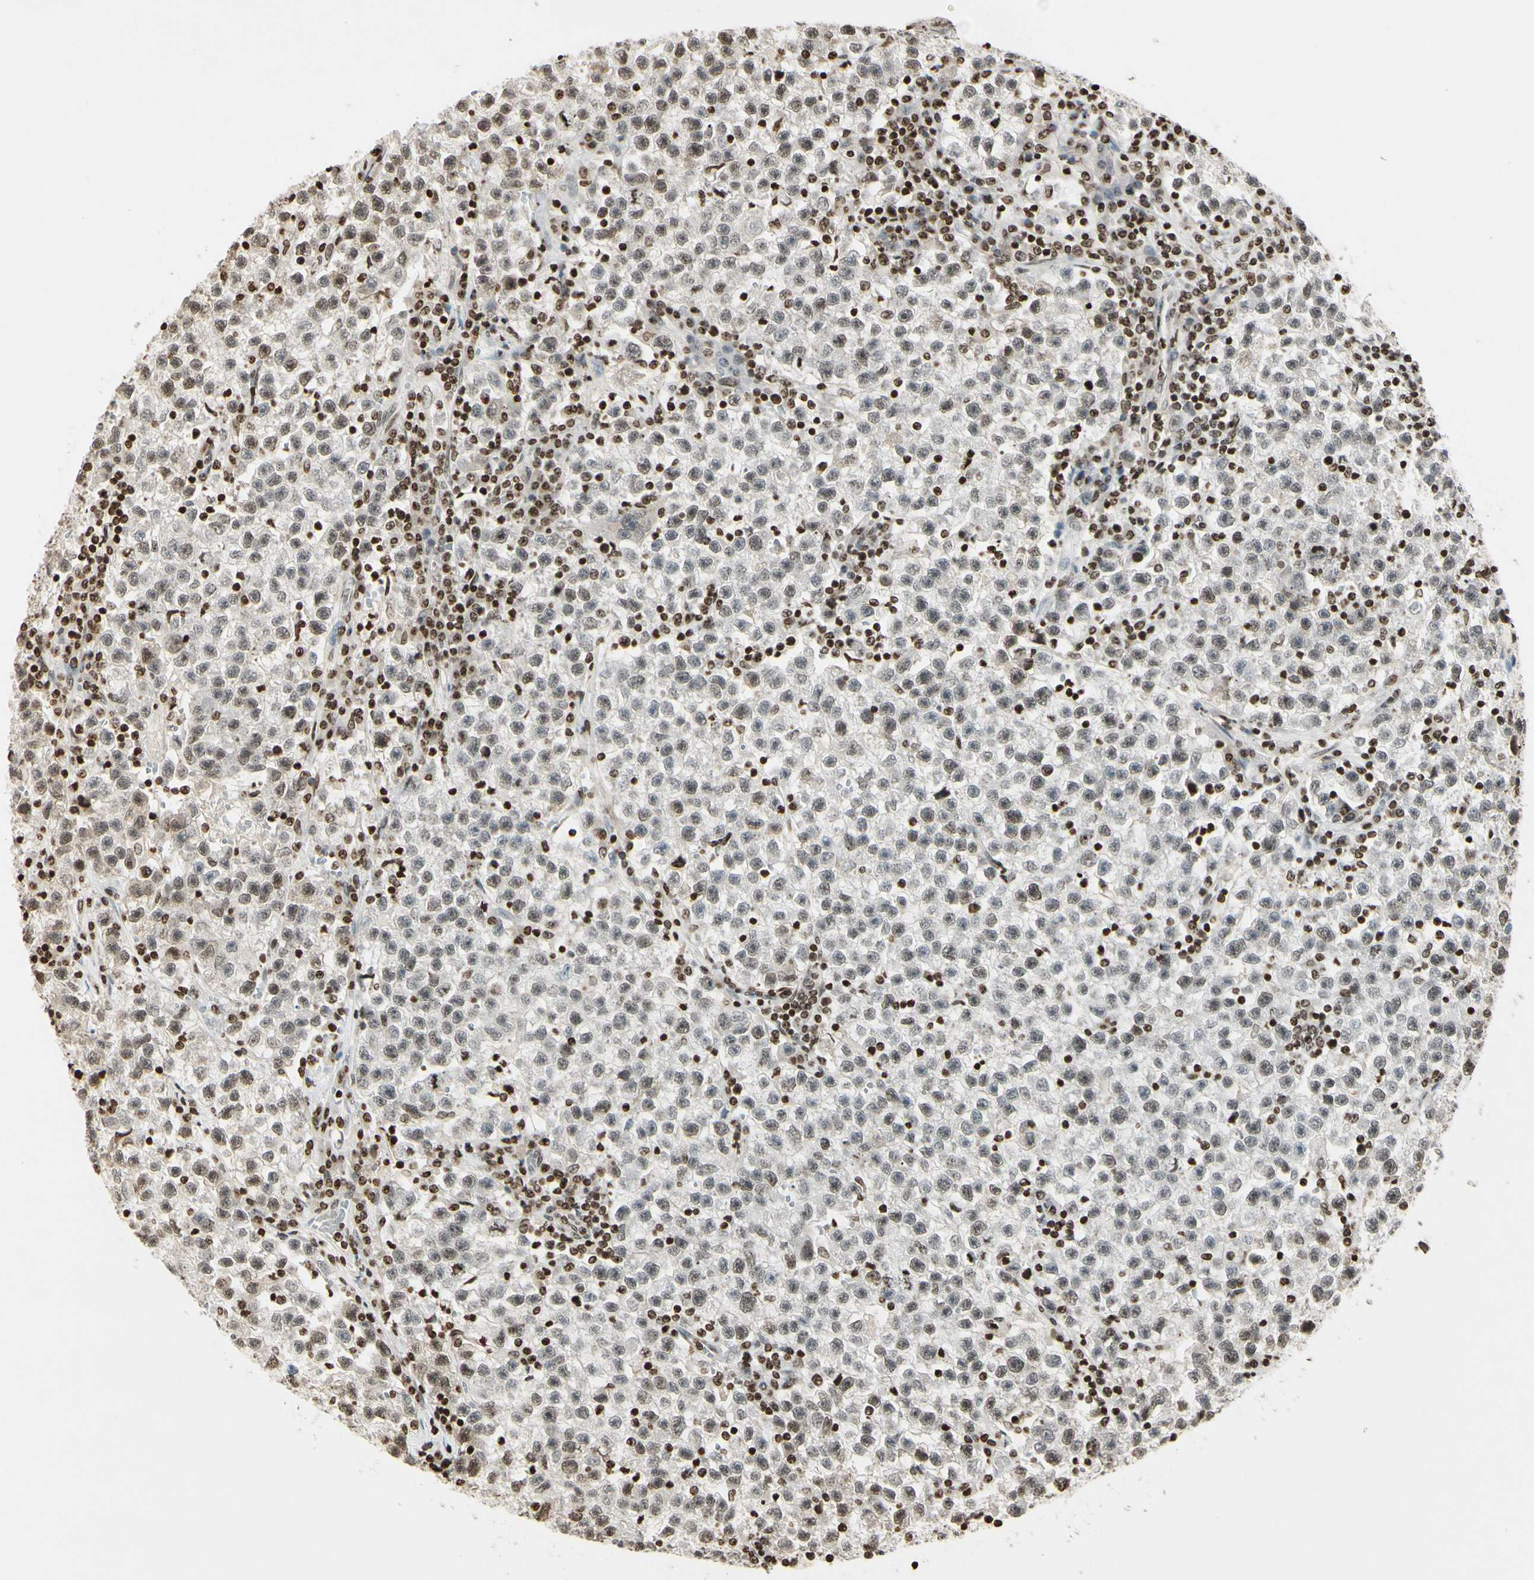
{"staining": {"intensity": "weak", "quantity": "25%-75%", "location": "nuclear"}, "tissue": "testis cancer", "cell_type": "Tumor cells", "image_type": "cancer", "snomed": [{"axis": "morphology", "description": "Seminoma, NOS"}, {"axis": "topography", "description": "Testis"}], "caption": "Weak nuclear protein positivity is identified in about 25%-75% of tumor cells in testis cancer.", "gene": "RORA", "patient": {"sex": "male", "age": 22}}